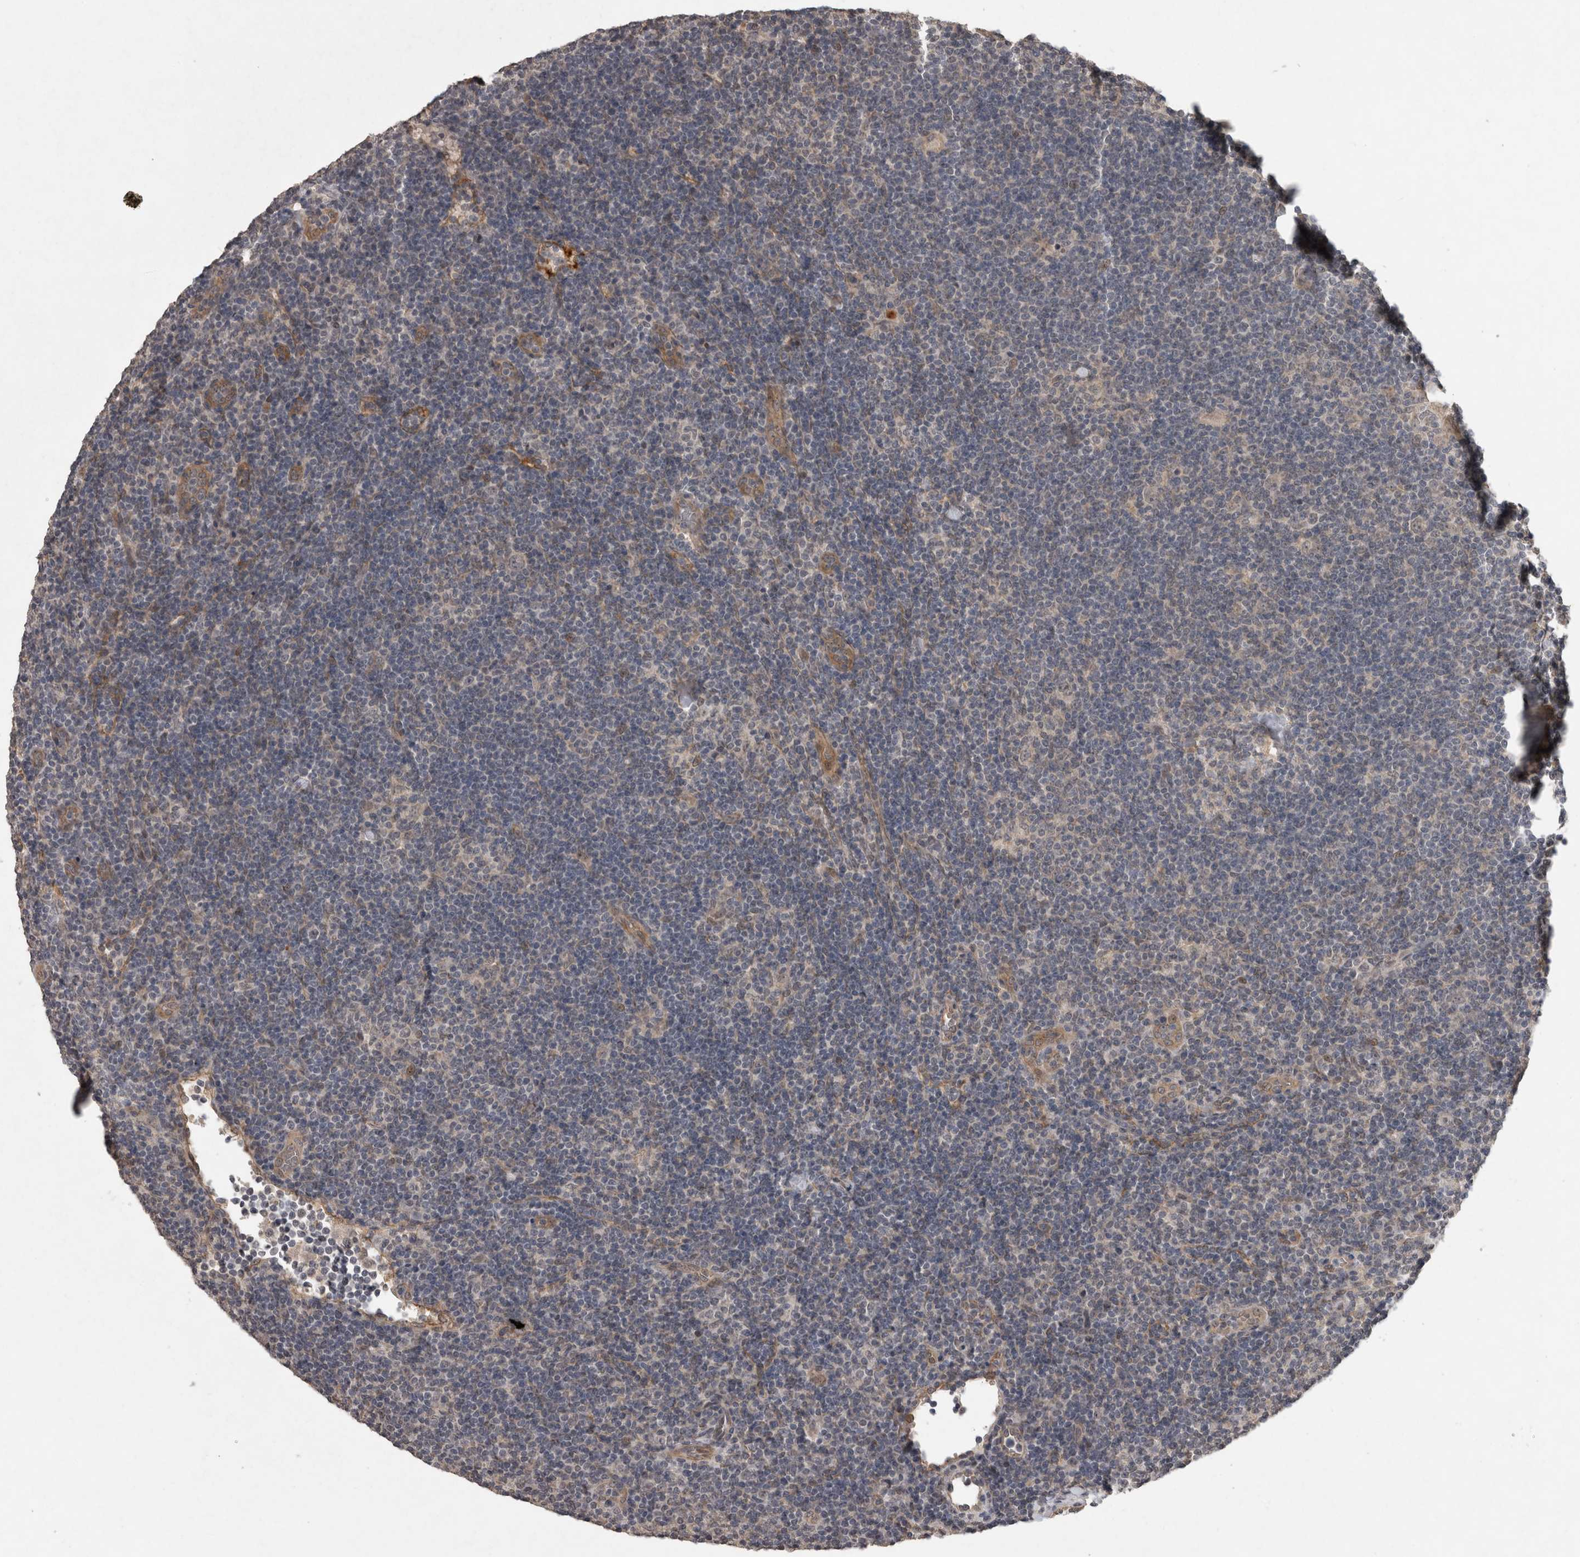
{"staining": {"intensity": "weak", "quantity": "25%-75%", "location": "cytoplasmic/membranous"}, "tissue": "lymphoma", "cell_type": "Tumor cells", "image_type": "cancer", "snomed": [{"axis": "morphology", "description": "Hodgkin's disease, NOS"}, {"axis": "topography", "description": "Lymph node"}], "caption": "A photomicrograph of Hodgkin's disease stained for a protein displays weak cytoplasmic/membranous brown staining in tumor cells. The staining is performed using DAB brown chromogen to label protein expression. The nuclei are counter-stained blue using hematoxylin.", "gene": "RHPN1", "patient": {"sex": "female", "age": 57}}